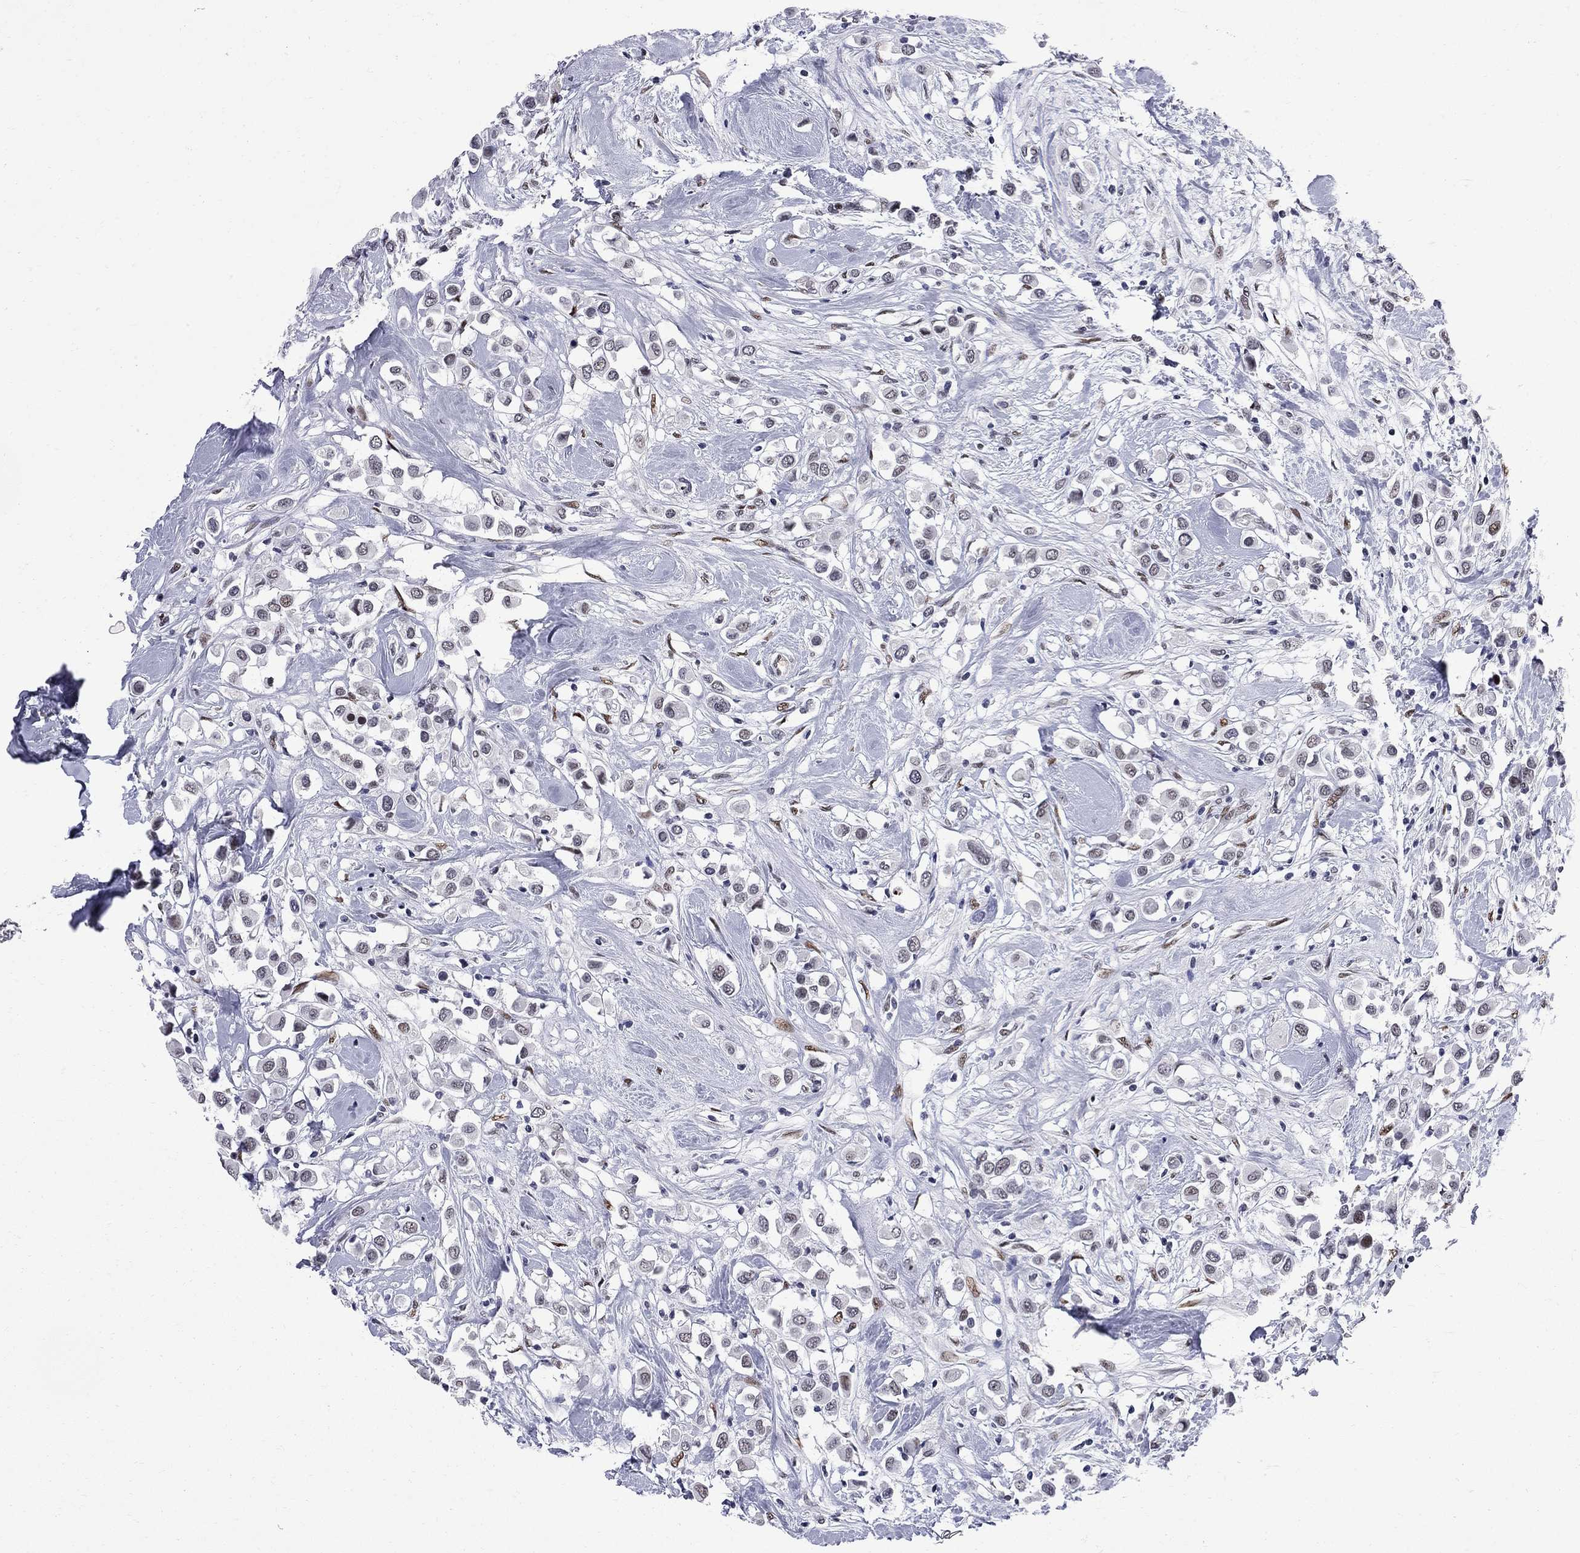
{"staining": {"intensity": "weak", "quantity": "<25%", "location": "nuclear"}, "tissue": "breast cancer", "cell_type": "Tumor cells", "image_type": "cancer", "snomed": [{"axis": "morphology", "description": "Duct carcinoma"}, {"axis": "topography", "description": "Breast"}], "caption": "Photomicrograph shows no protein staining in tumor cells of infiltrating ductal carcinoma (breast) tissue. (Immunohistochemistry, brightfield microscopy, high magnification).", "gene": "ZBTB47", "patient": {"sex": "female", "age": 61}}